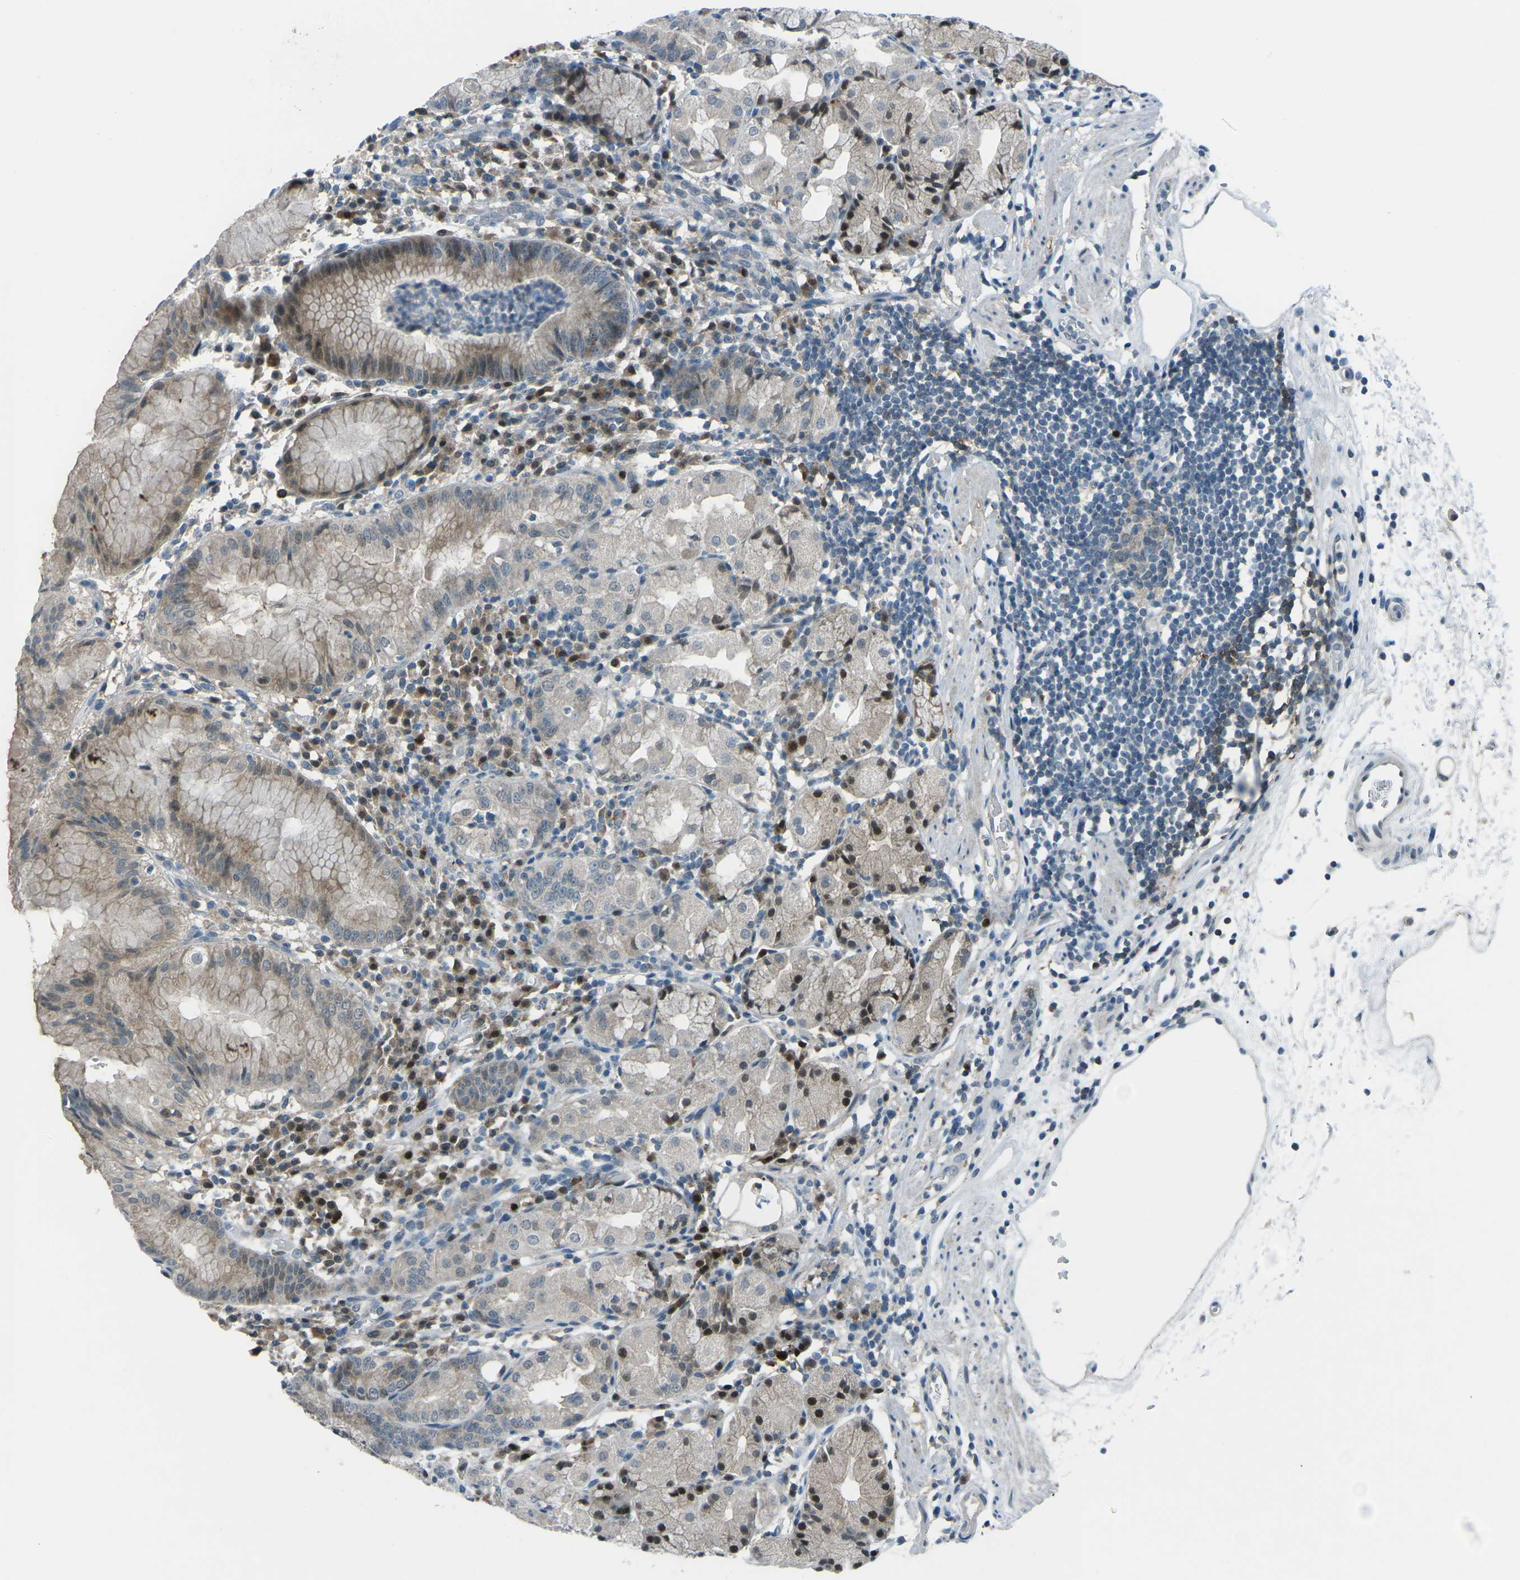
{"staining": {"intensity": "moderate", "quantity": "25%-75%", "location": "cytoplasmic/membranous,nuclear"}, "tissue": "stomach", "cell_type": "Glandular cells", "image_type": "normal", "snomed": [{"axis": "morphology", "description": "Normal tissue, NOS"}, {"axis": "topography", "description": "Stomach"}, {"axis": "topography", "description": "Stomach, lower"}], "caption": "This is a micrograph of immunohistochemistry staining of unremarkable stomach, which shows moderate expression in the cytoplasmic/membranous,nuclear of glandular cells.", "gene": "PRKCA", "patient": {"sex": "female", "age": 75}}